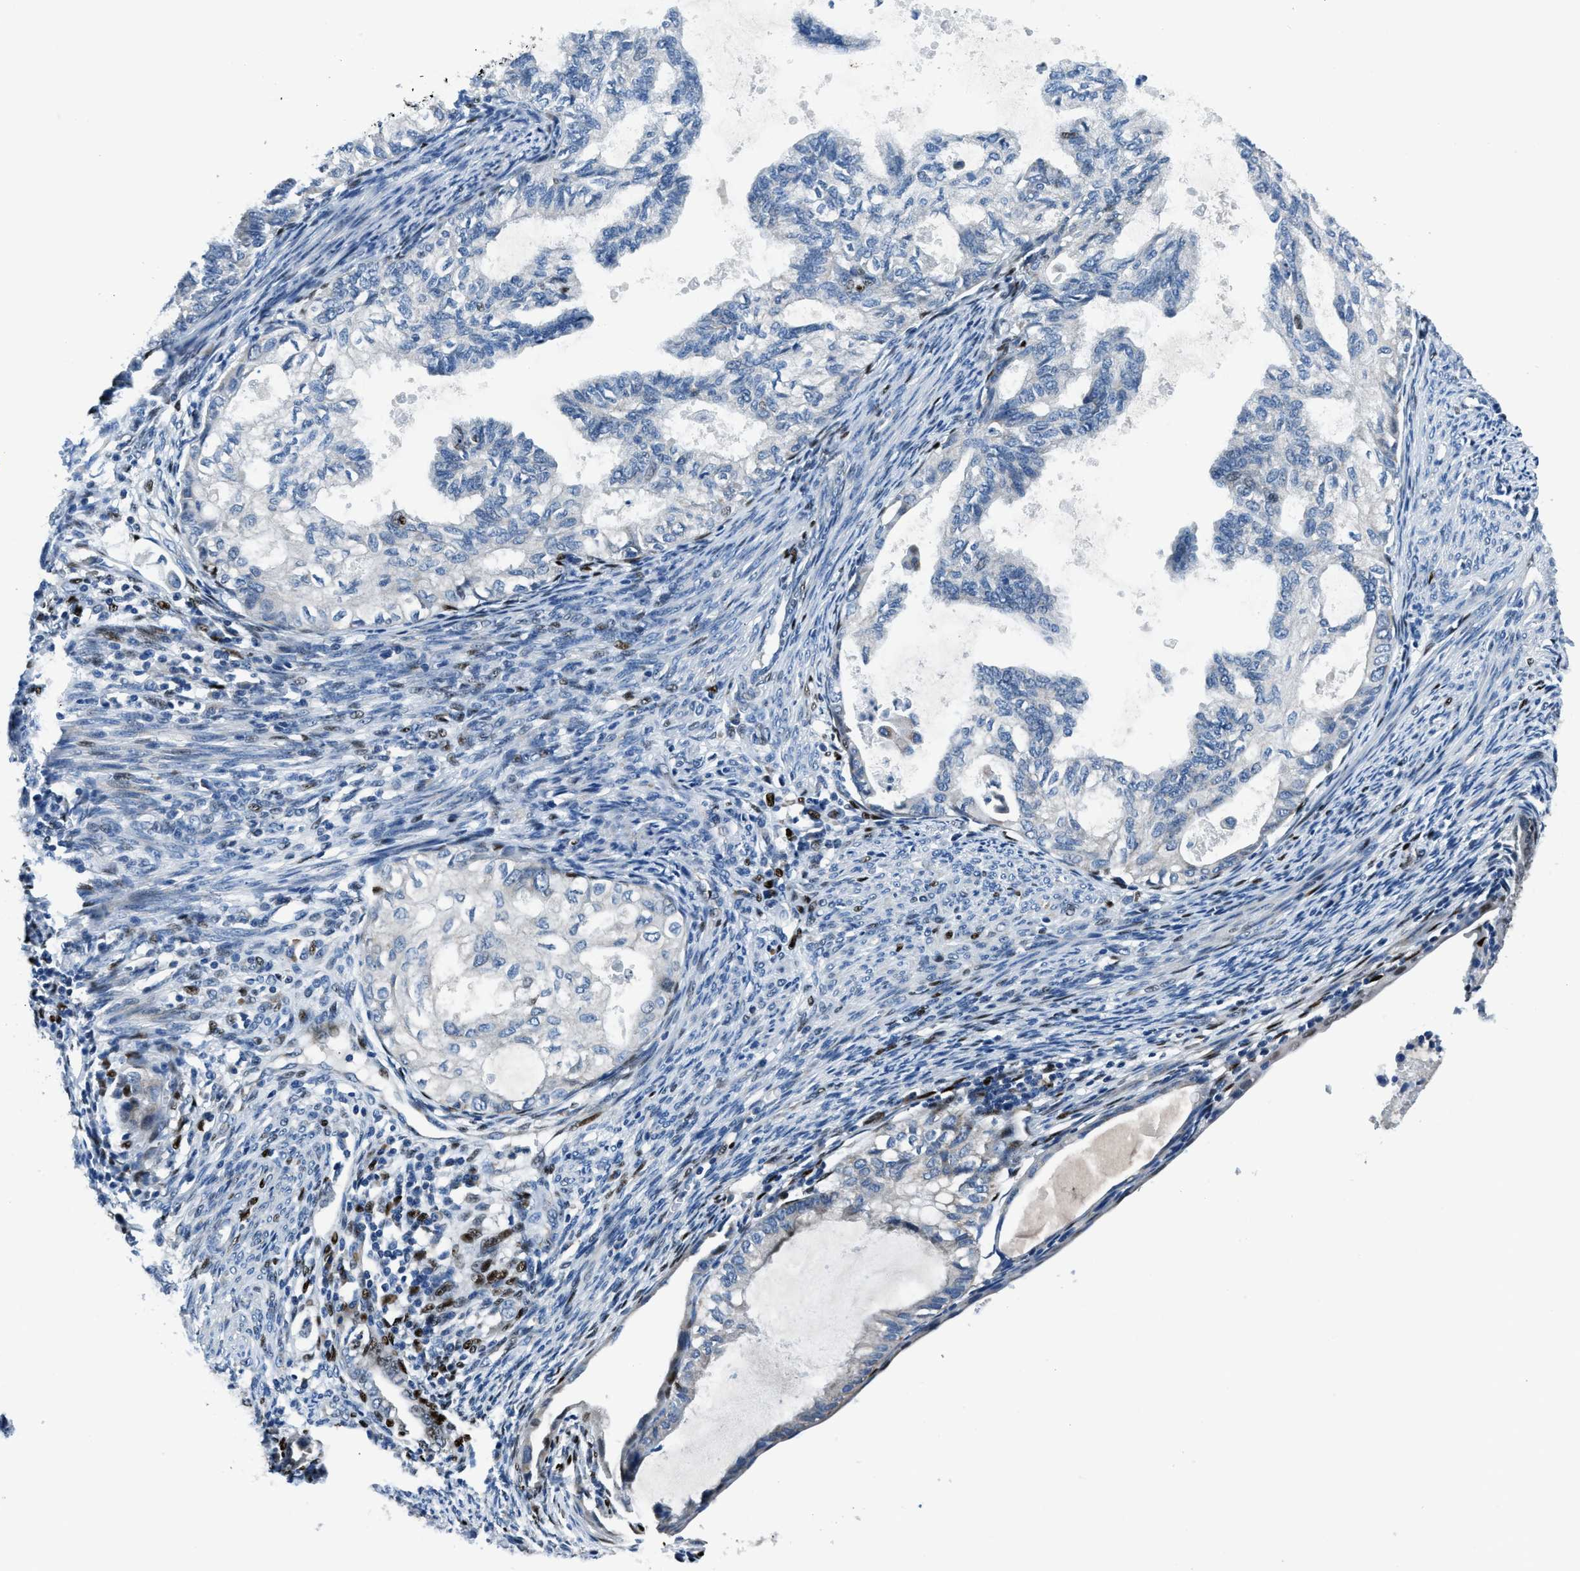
{"staining": {"intensity": "negative", "quantity": "none", "location": "none"}, "tissue": "cervical cancer", "cell_type": "Tumor cells", "image_type": "cancer", "snomed": [{"axis": "morphology", "description": "Normal tissue, NOS"}, {"axis": "morphology", "description": "Adenocarcinoma, NOS"}, {"axis": "topography", "description": "Cervix"}, {"axis": "topography", "description": "Endometrium"}], "caption": "Histopathology image shows no significant protein staining in tumor cells of cervical cancer.", "gene": "EGR1", "patient": {"sex": "female", "age": 86}}